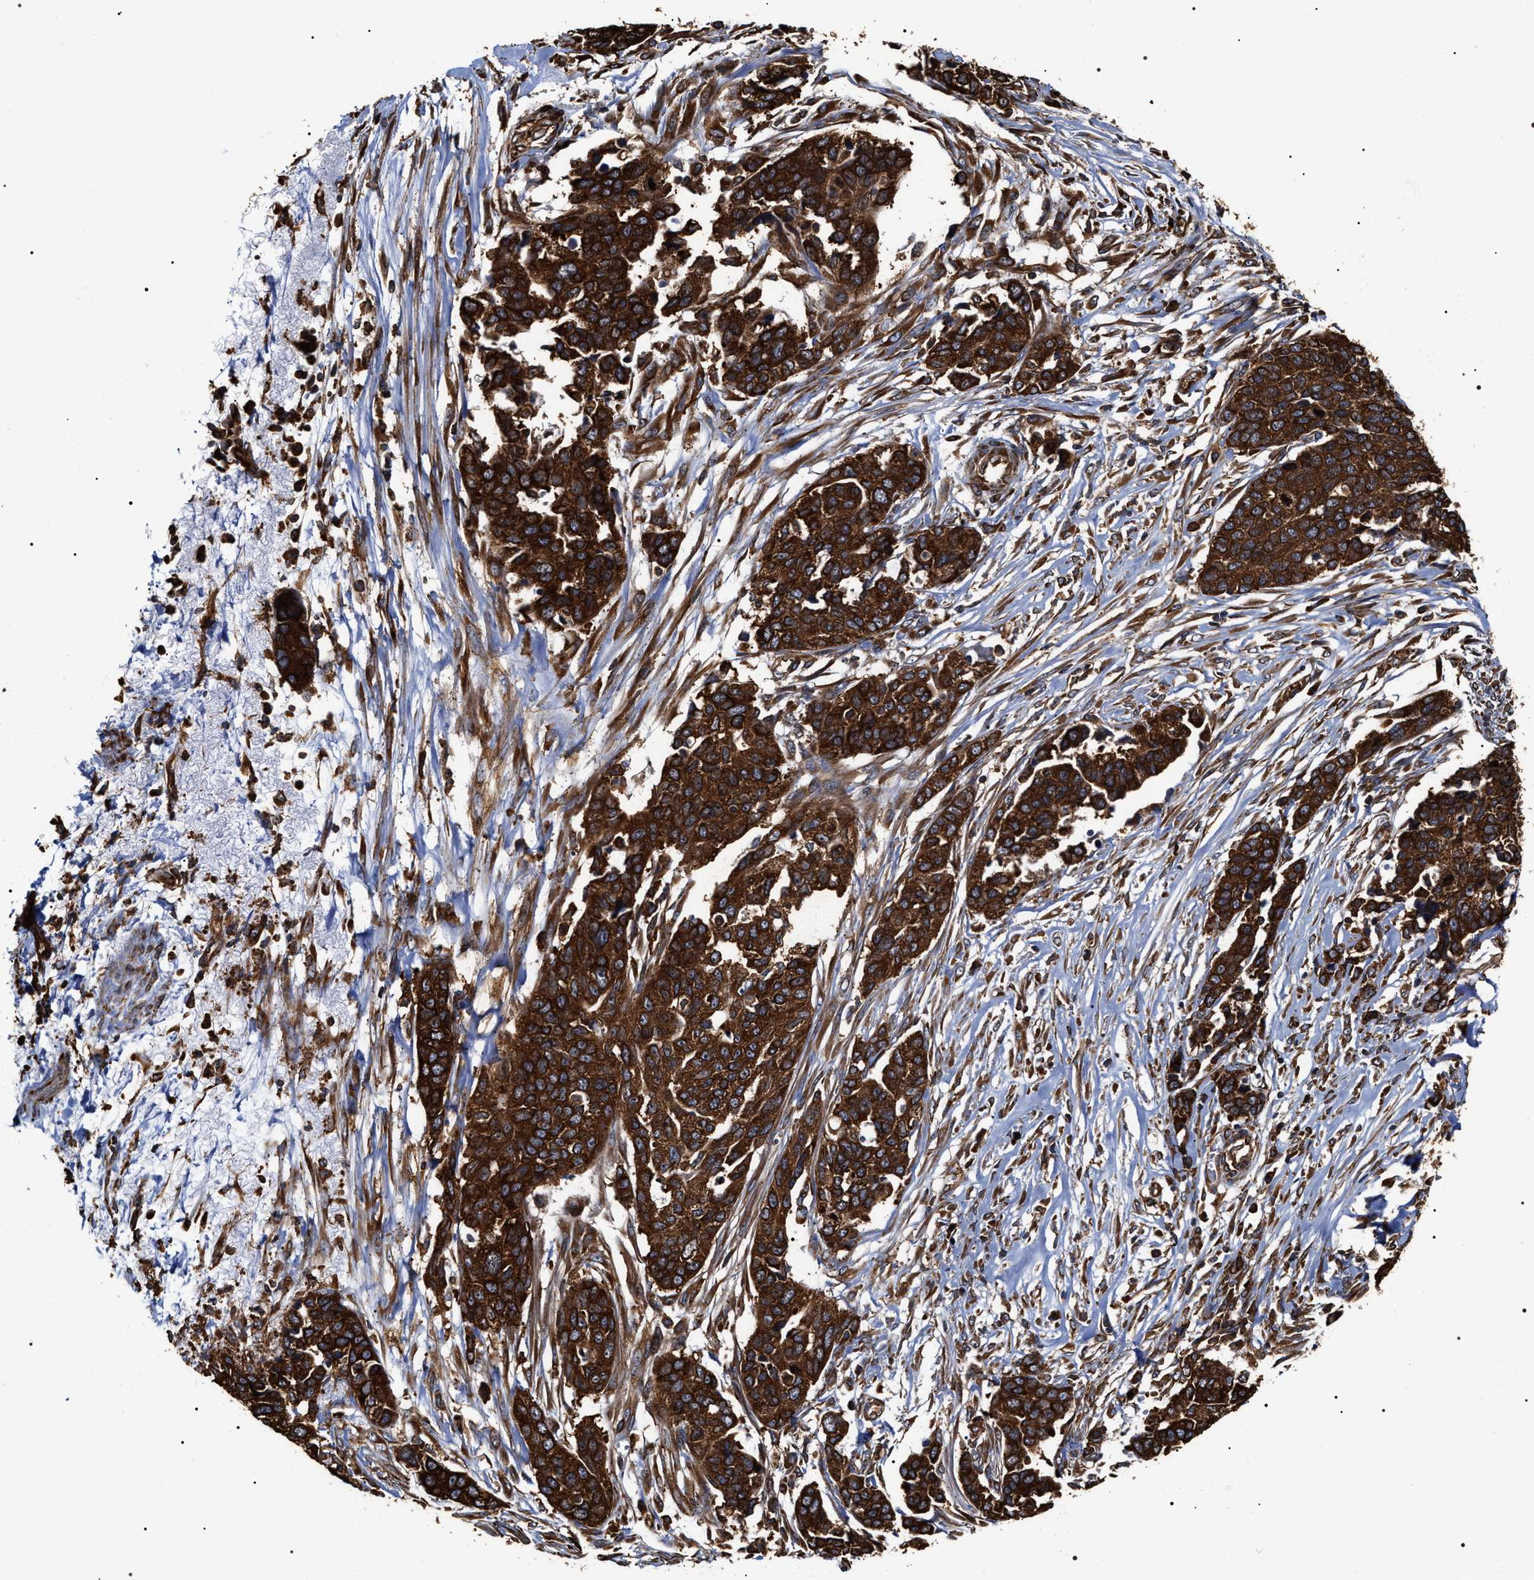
{"staining": {"intensity": "strong", "quantity": ">75%", "location": "cytoplasmic/membranous"}, "tissue": "ovarian cancer", "cell_type": "Tumor cells", "image_type": "cancer", "snomed": [{"axis": "morphology", "description": "Cystadenocarcinoma, serous, NOS"}, {"axis": "topography", "description": "Ovary"}], "caption": "IHC of ovarian serous cystadenocarcinoma reveals high levels of strong cytoplasmic/membranous positivity in about >75% of tumor cells.", "gene": "SERBP1", "patient": {"sex": "female", "age": 44}}